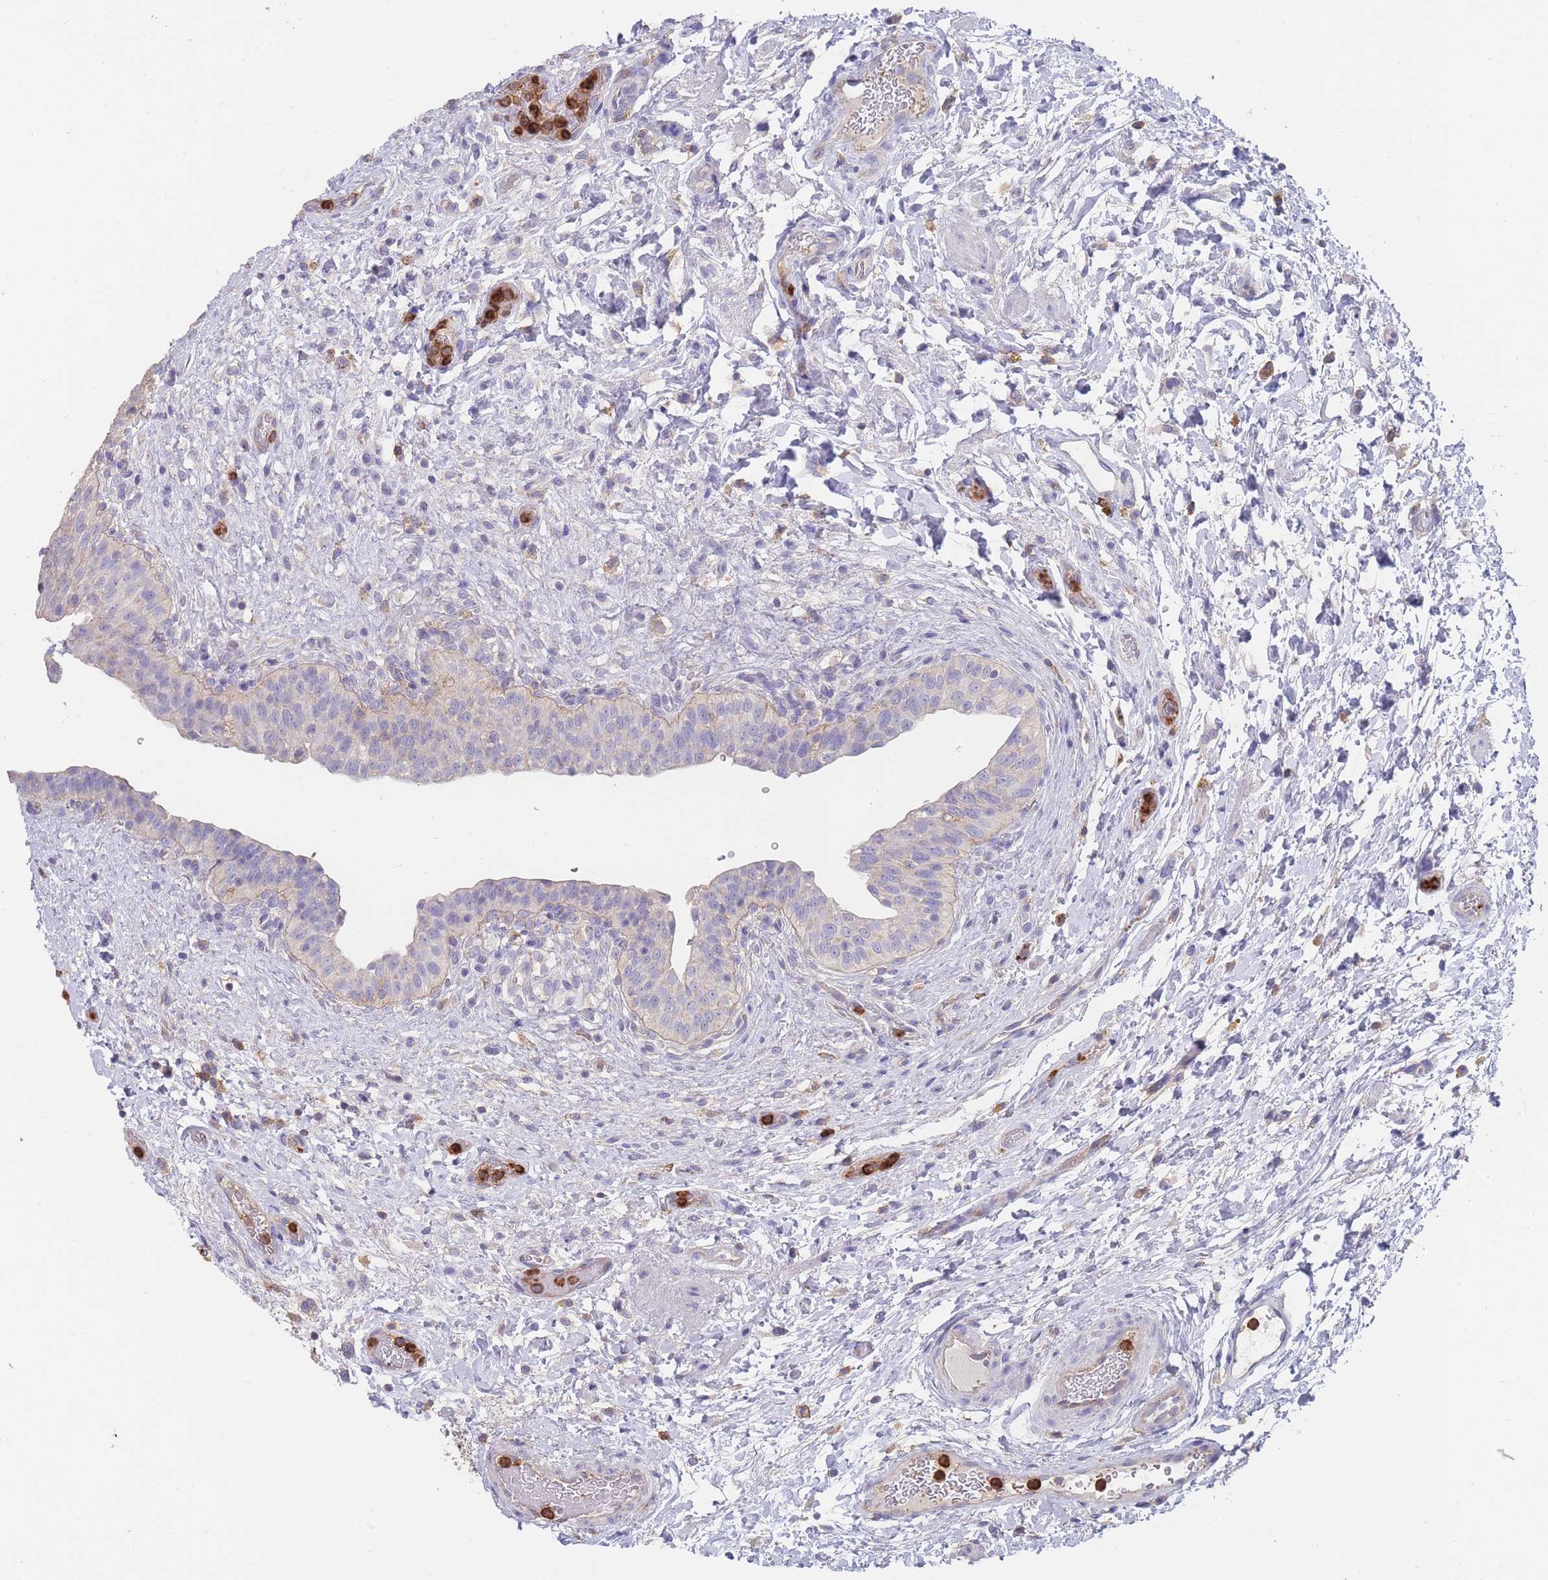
{"staining": {"intensity": "weak", "quantity": "<25%", "location": "cytoplasmic/membranous"}, "tissue": "urinary bladder", "cell_type": "Urothelial cells", "image_type": "normal", "snomed": [{"axis": "morphology", "description": "Normal tissue, NOS"}, {"axis": "topography", "description": "Urinary bladder"}], "caption": "IHC image of unremarkable urinary bladder: urinary bladder stained with DAB exhibits no significant protein positivity in urothelial cells. (DAB immunohistochemistry (IHC) with hematoxylin counter stain).", "gene": "CLEC12A", "patient": {"sex": "male", "age": 69}}